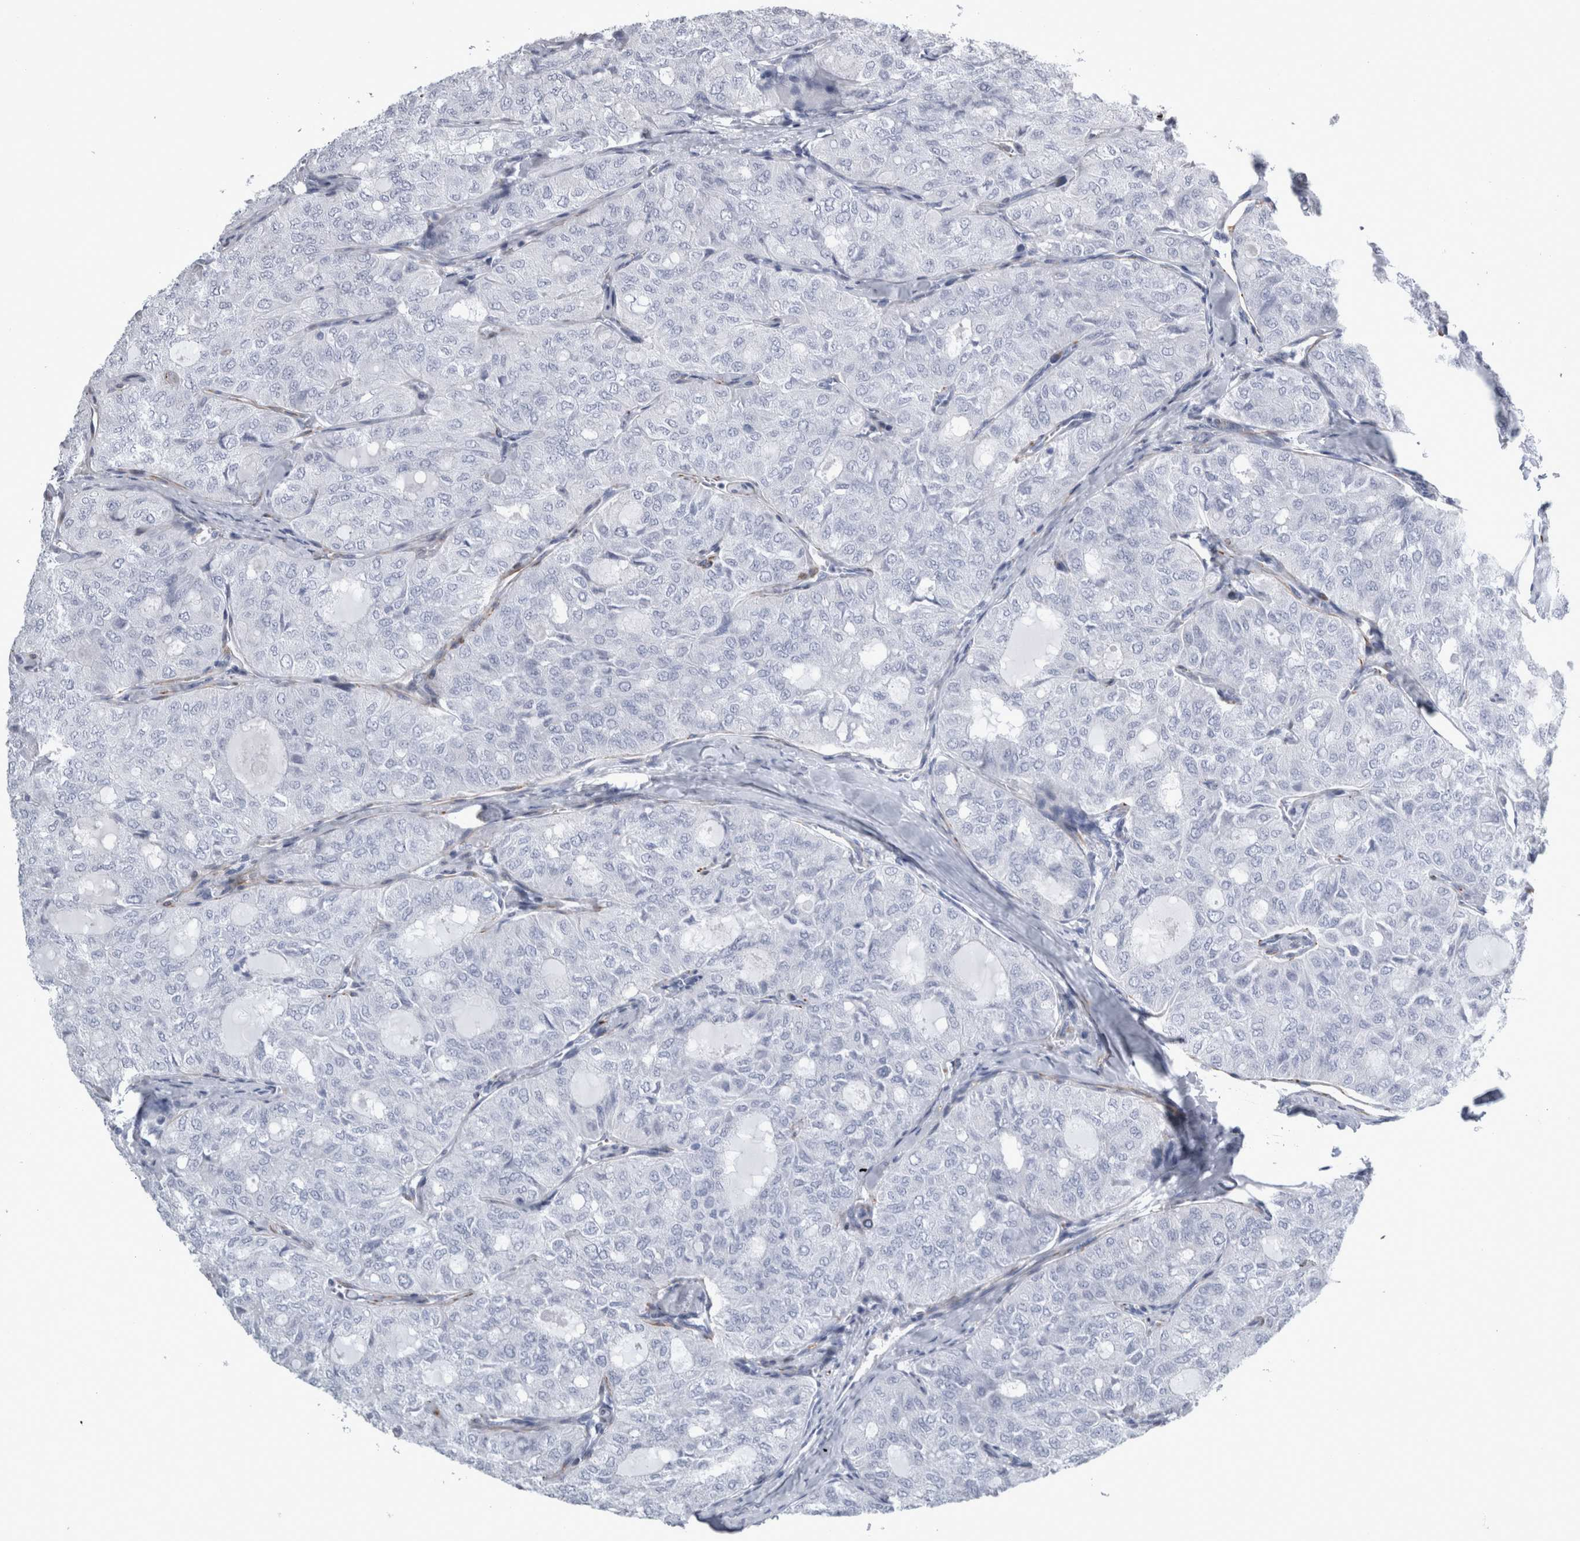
{"staining": {"intensity": "negative", "quantity": "none", "location": "none"}, "tissue": "thyroid cancer", "cell_type": "Tumor cells", "image_type": "cancer", "snomed": [{"axis": "morphology", "description": "Follicular adenoma carcinoma, NOS"}, {"axis": "topography", "description": "Thyroid gland"}], "caption": "Photomicrograph shows no significant protein positivity in tumor cells of thyroid follicular adenoma carcinoma.", "gene": "VWDE", "patient": {"sex": "male", "age": 75}}